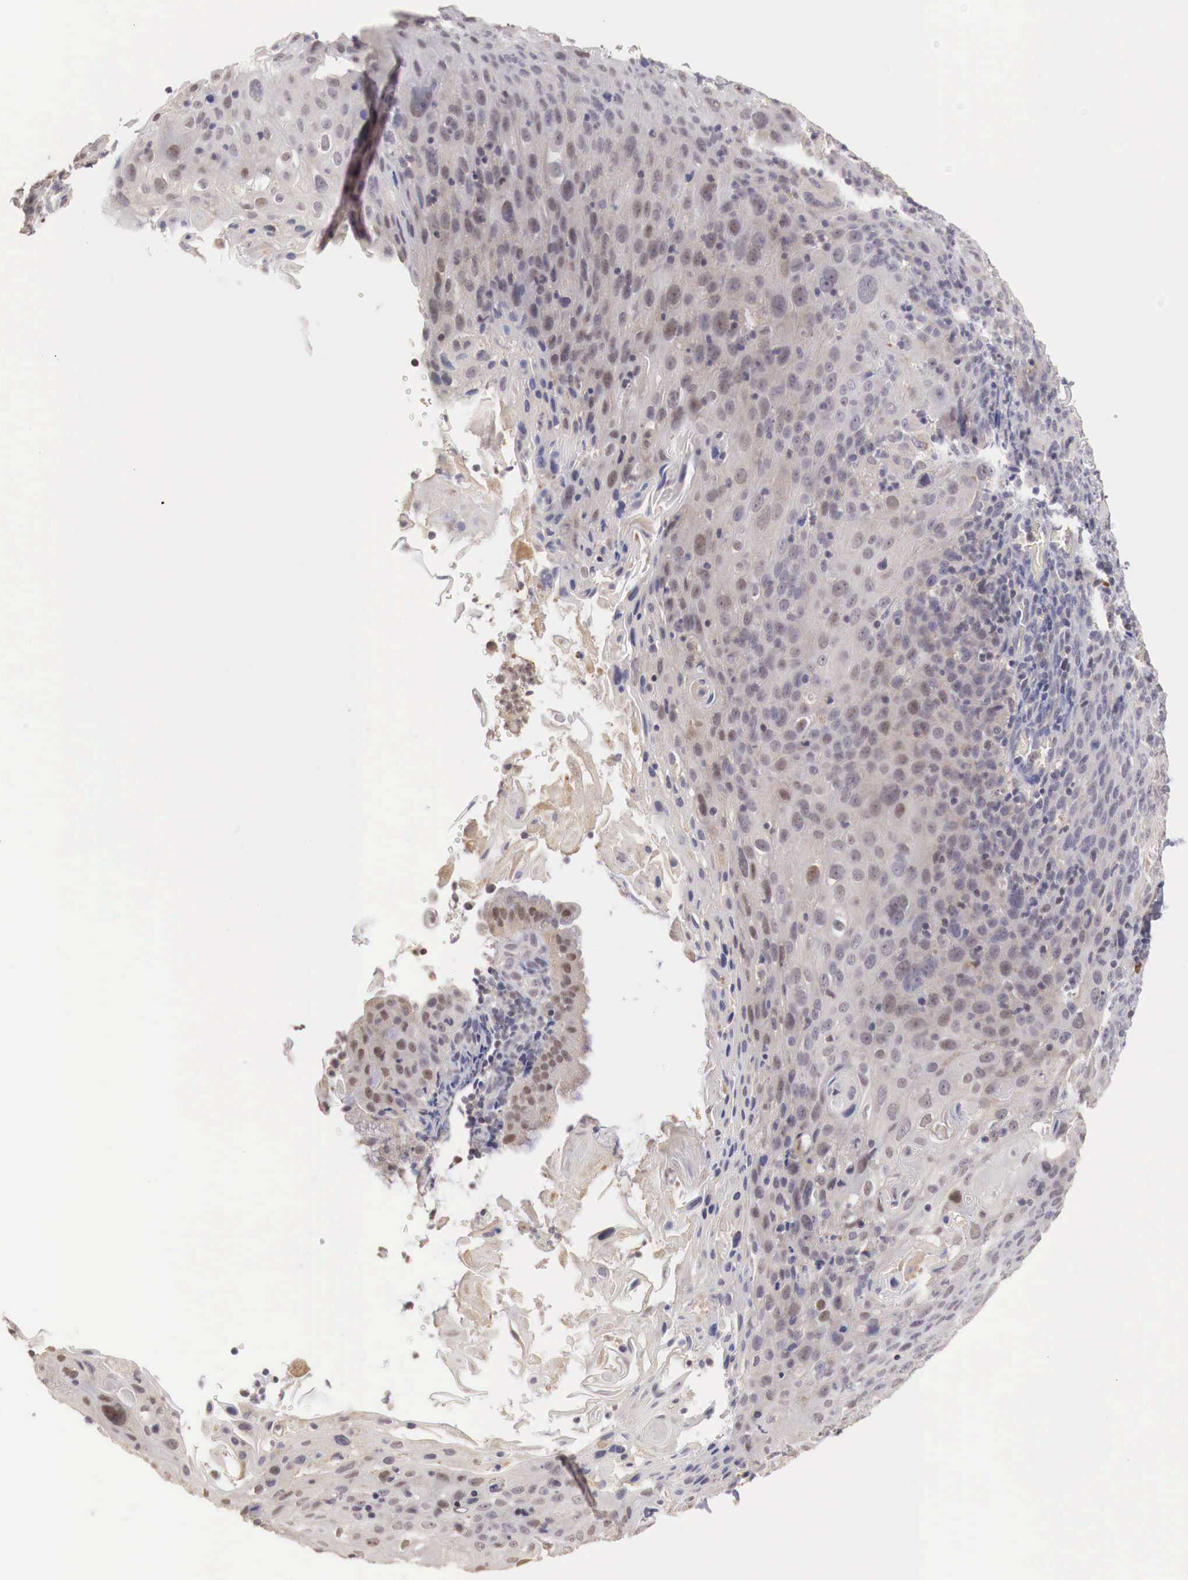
{"staining": {"intensity": "weak", "quantity": "25%-75%", "location": "cytoplasmic/membranous,nuclear"}, "tissue": "cervical cancer", "cell_type": "Tumor cells", "image_type": "cancer", "snomed": [{"axis": "morphology", "description": "Squamous cell carcinoma, NOS"}, {"axis": "topography", "description": "Cervix"}], "caption": "The histopathology image shows a brown stain indicating the presence of a protein in the cytoplasmic/membranous and nuclear of tumor cells in cervical squamous cell carcinoma.", "gene": "TBC1D9", "patient": {"sex": "female", "age": 54}}